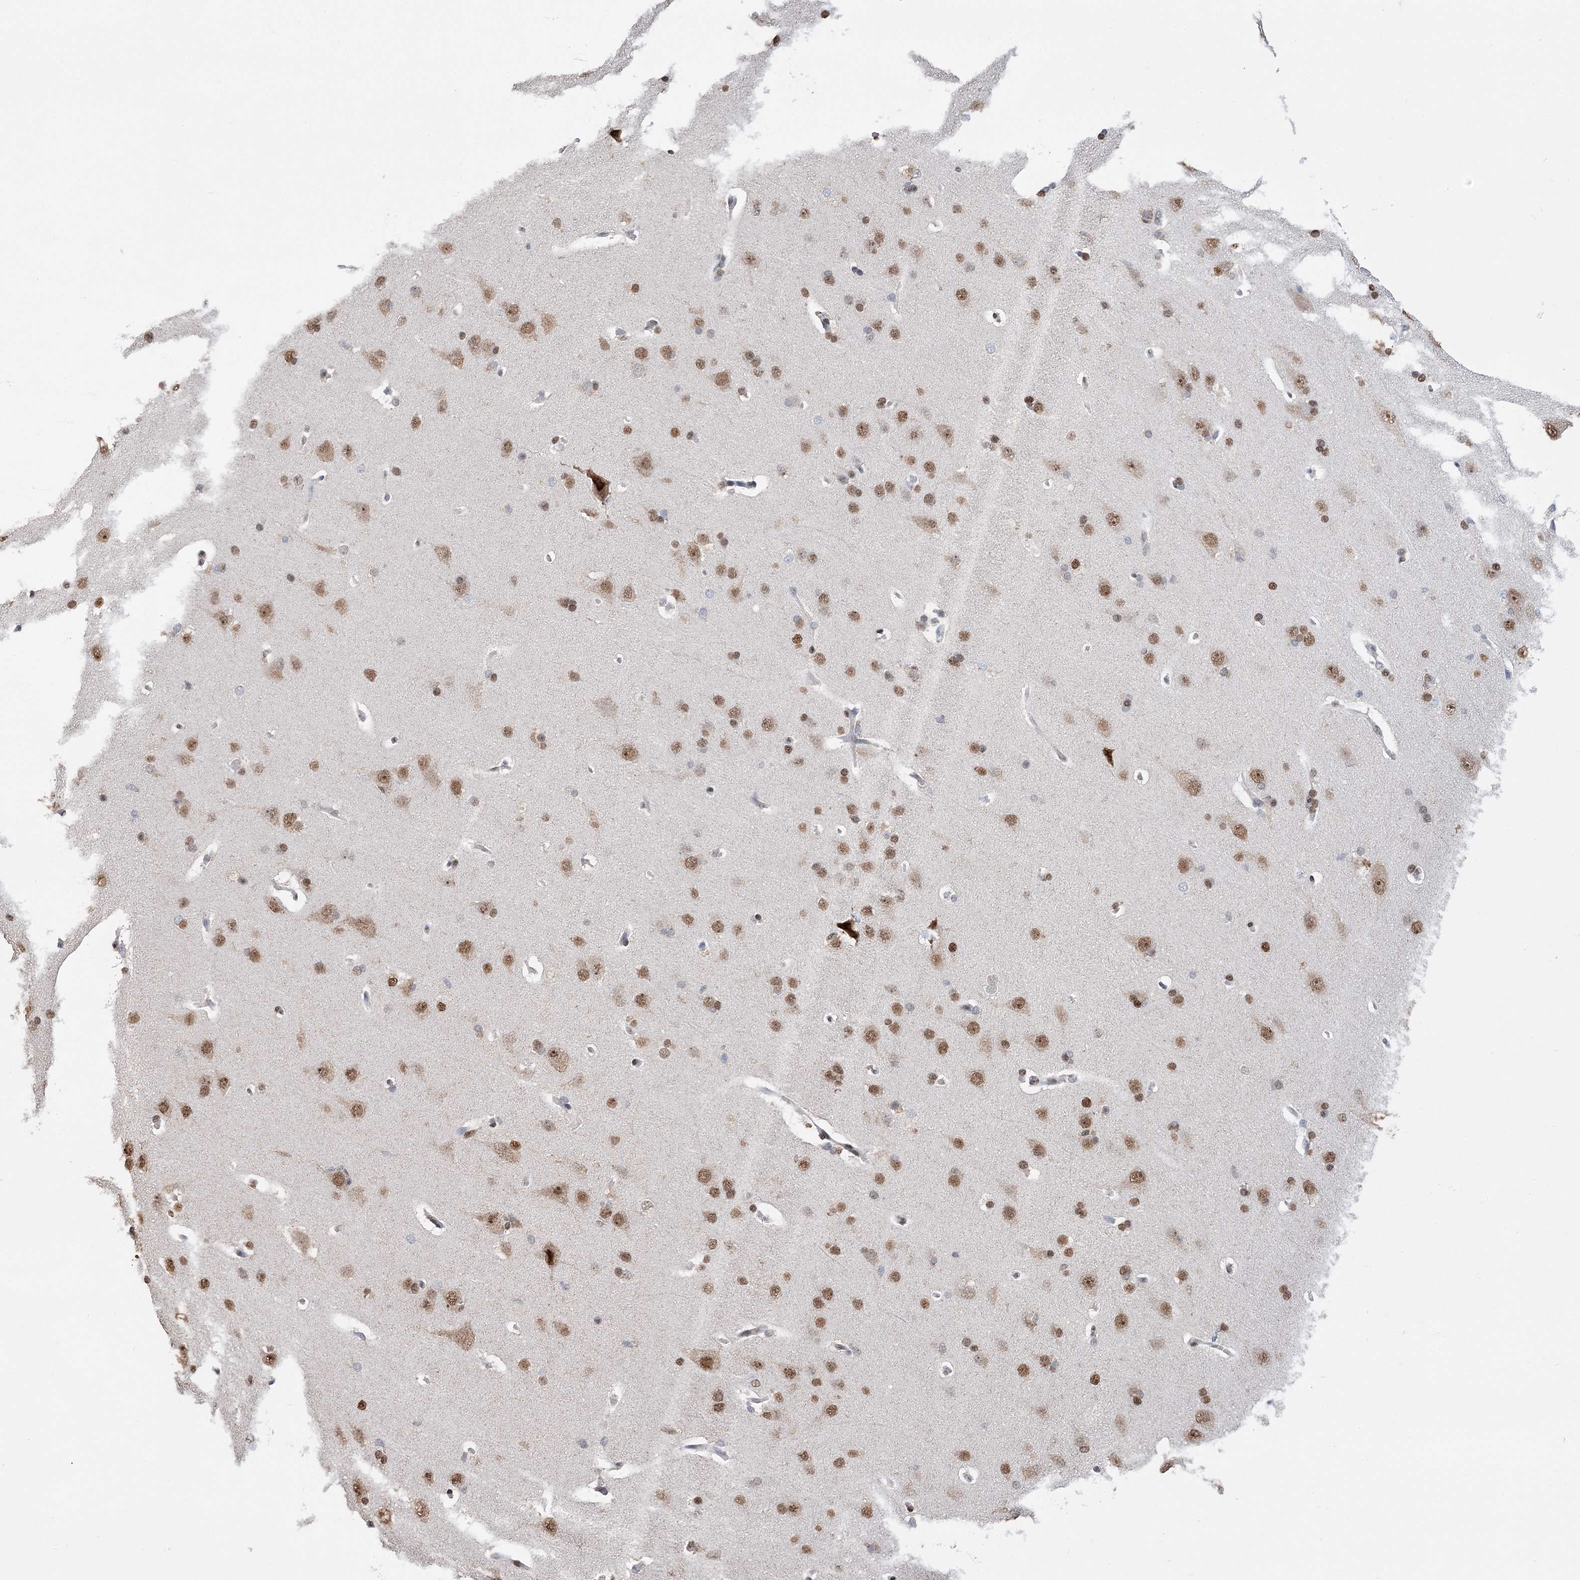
{"staining": {"intensity": "negative", "quantity": "none", "location": "none"}, "tissue": "cerebral cortex", "cell_type": "Endothelial cells", "image_type": "normal", "snomed": [{"axis": "morphology", "description": "Normal tissue, NOS"}, {"axis": "topography", "description": "Cerebral cortex"}], "caption": "An IHC photomicrograph of unremarkable cerebral cortex is shown. There is no staining in endothelial cells of cerebral cortex. (DAB (3,3'-diaminobenzidine) IHC with hematoxylin counter stain).", "gene": "NFU1", "patient": {"sex": "male", "age": 62}}